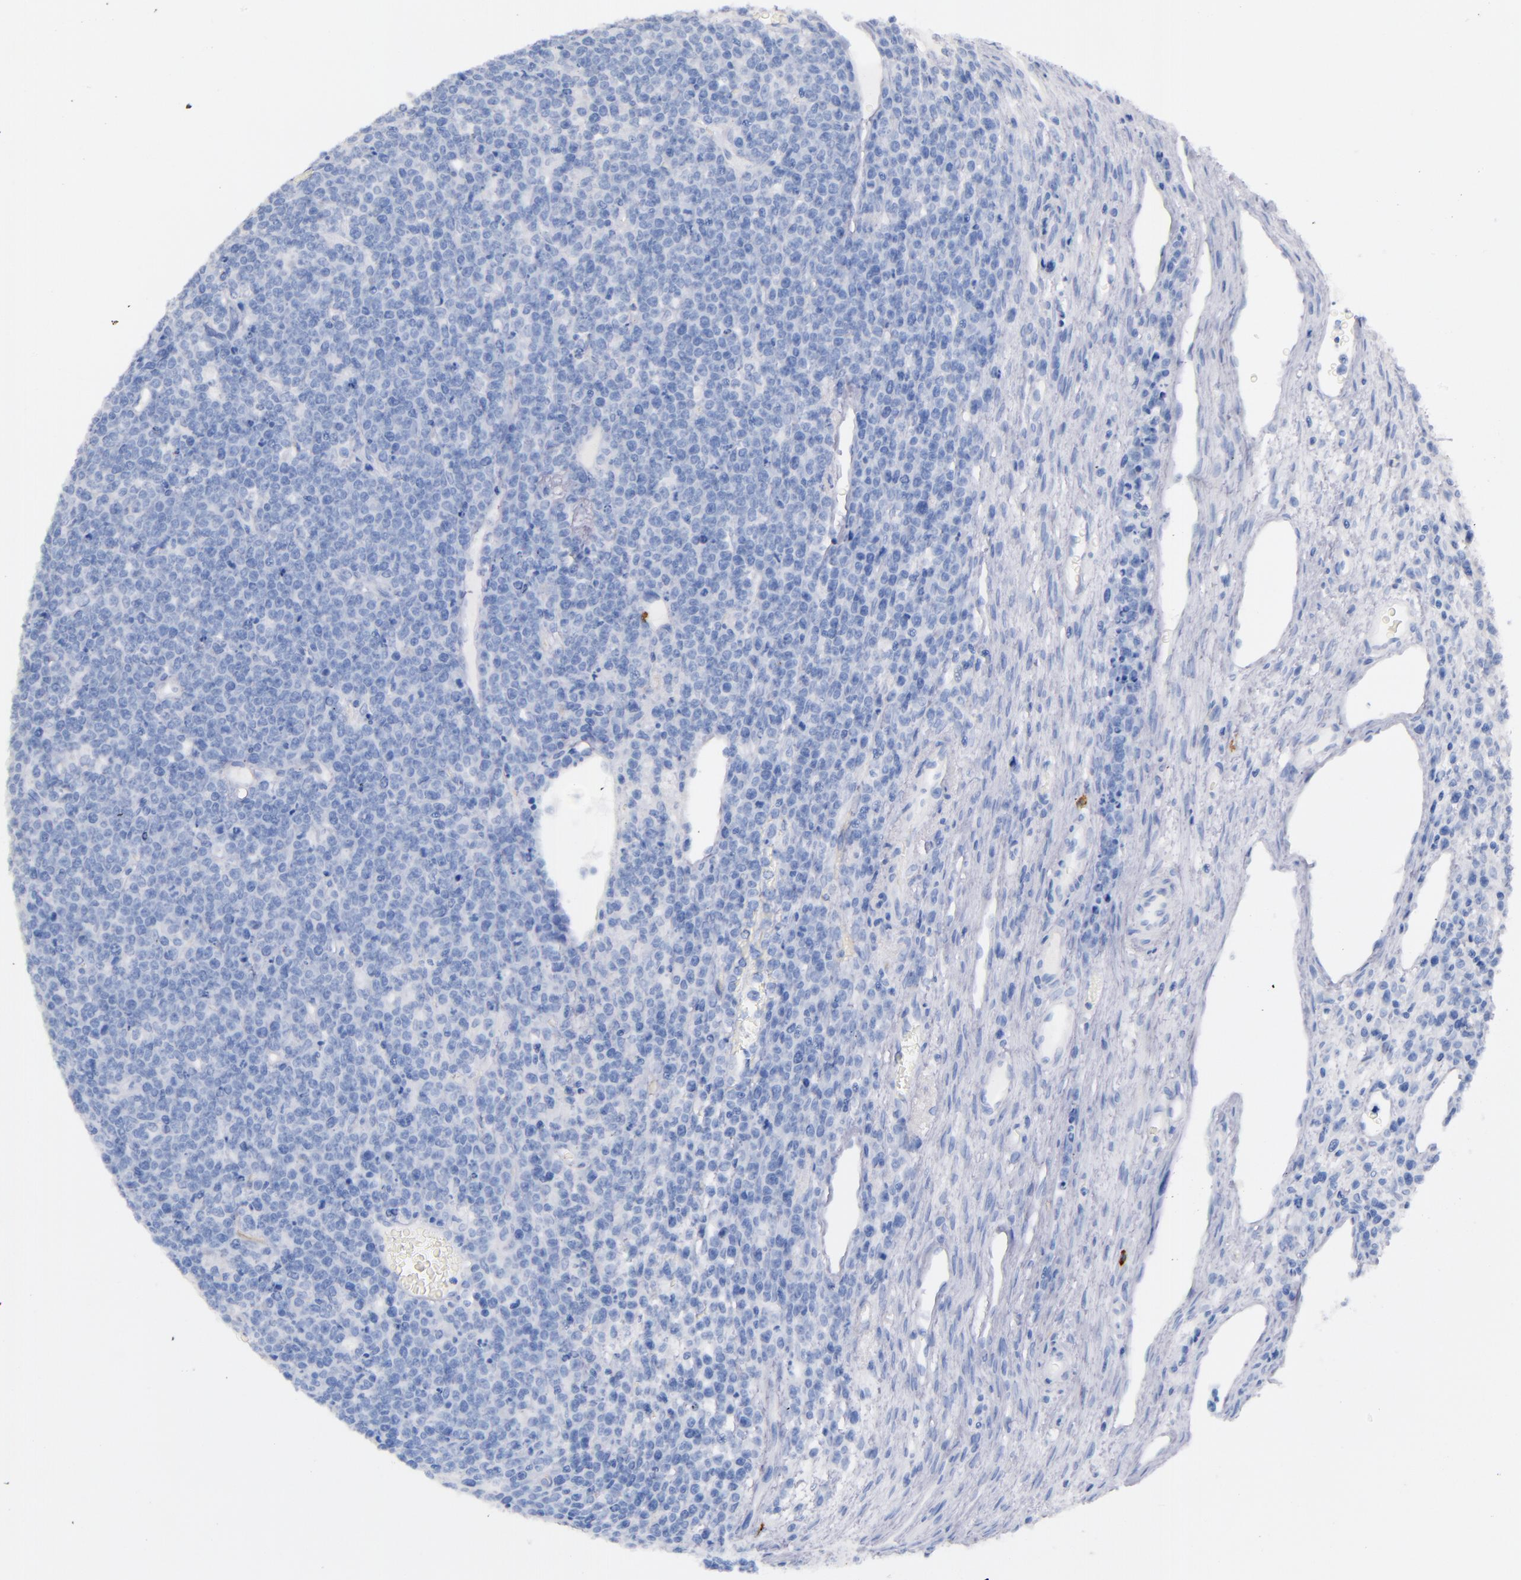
{"staining": {"intensity": "negative", "quantity": "none", "location": "none"}, "tissue": "lymphoma", "cell_type": "Tumor cells", "image_type": "cancer", "snomed": [{"axis": "morphology", "description": "Malignant lymphoma, non-Hodgkin's type, High grade"}, {"axis": "topography", "description": "Ovary"}], "caption": "This is a image of immunohistochemistry (IHC) staining of lymphoma, which shows no staining in tumor cells. Nuclei are stained in blue.", "gene": "KIT", "patient": {"sex": "female", "age": 56}}